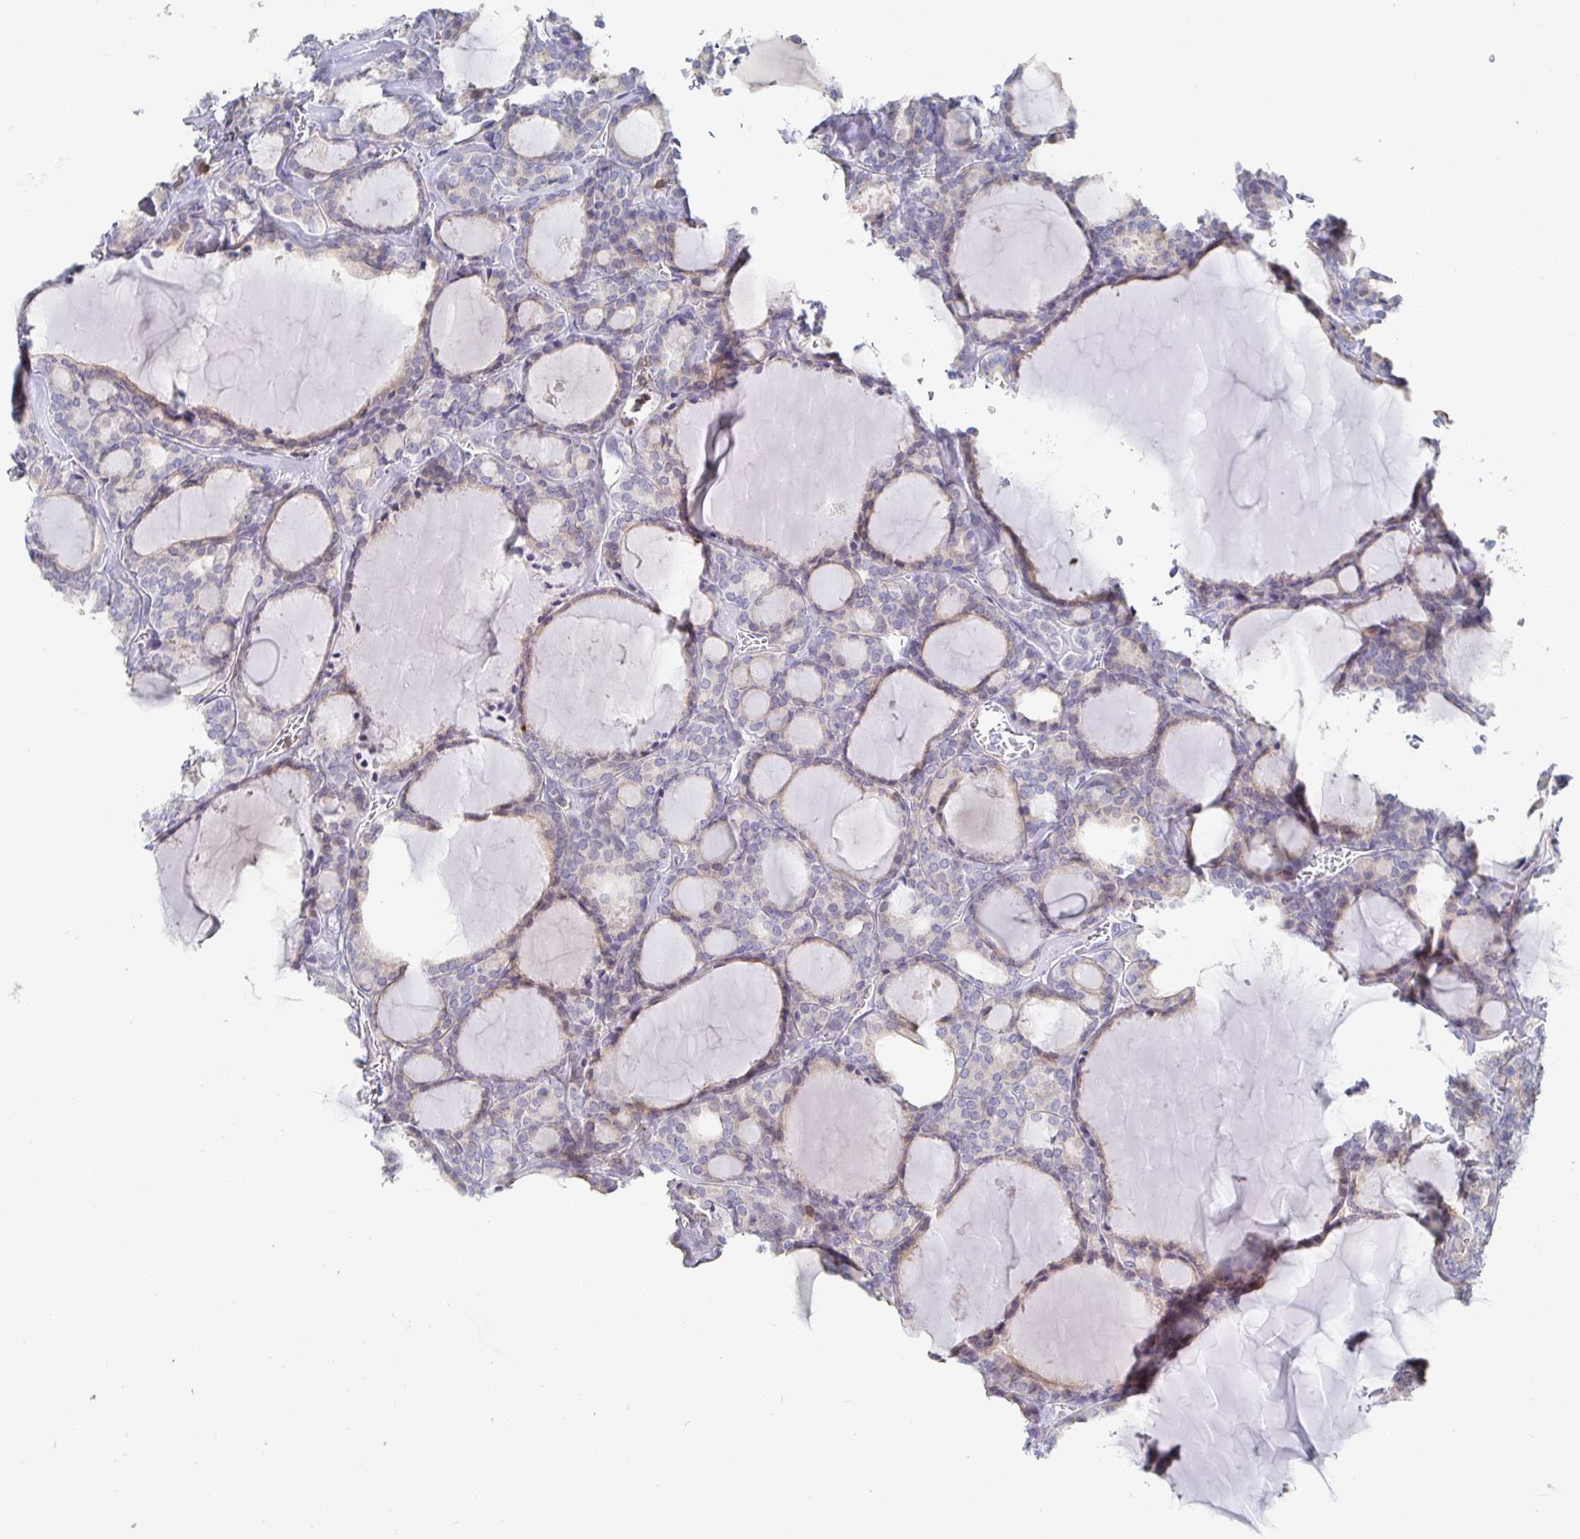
{"staining": {"intensity": "negative", "quantity": "none", "location": "none"}, "tissue": "thyroid cancer", "cell_type": "Tumor cells", "image_type": "cancer", "snomed": [{"axis": "morphology", "description": "Follicular adenoma carcinoma, NOS"}, {"axis": "topography", "description": "Thyroid gland"}], "caption": "Immunohistochemical staining of human thyroid cancer exhibits no significant expression in tumor cells. (Stains: DAB (3,3'-diaminobenzidine) IHC with hematoxylin counter stain, Microscopy: brightfield microscopy at high magnification).", "gene": "PIK3CD", "patient": {"sex": "male", "age": 74}}